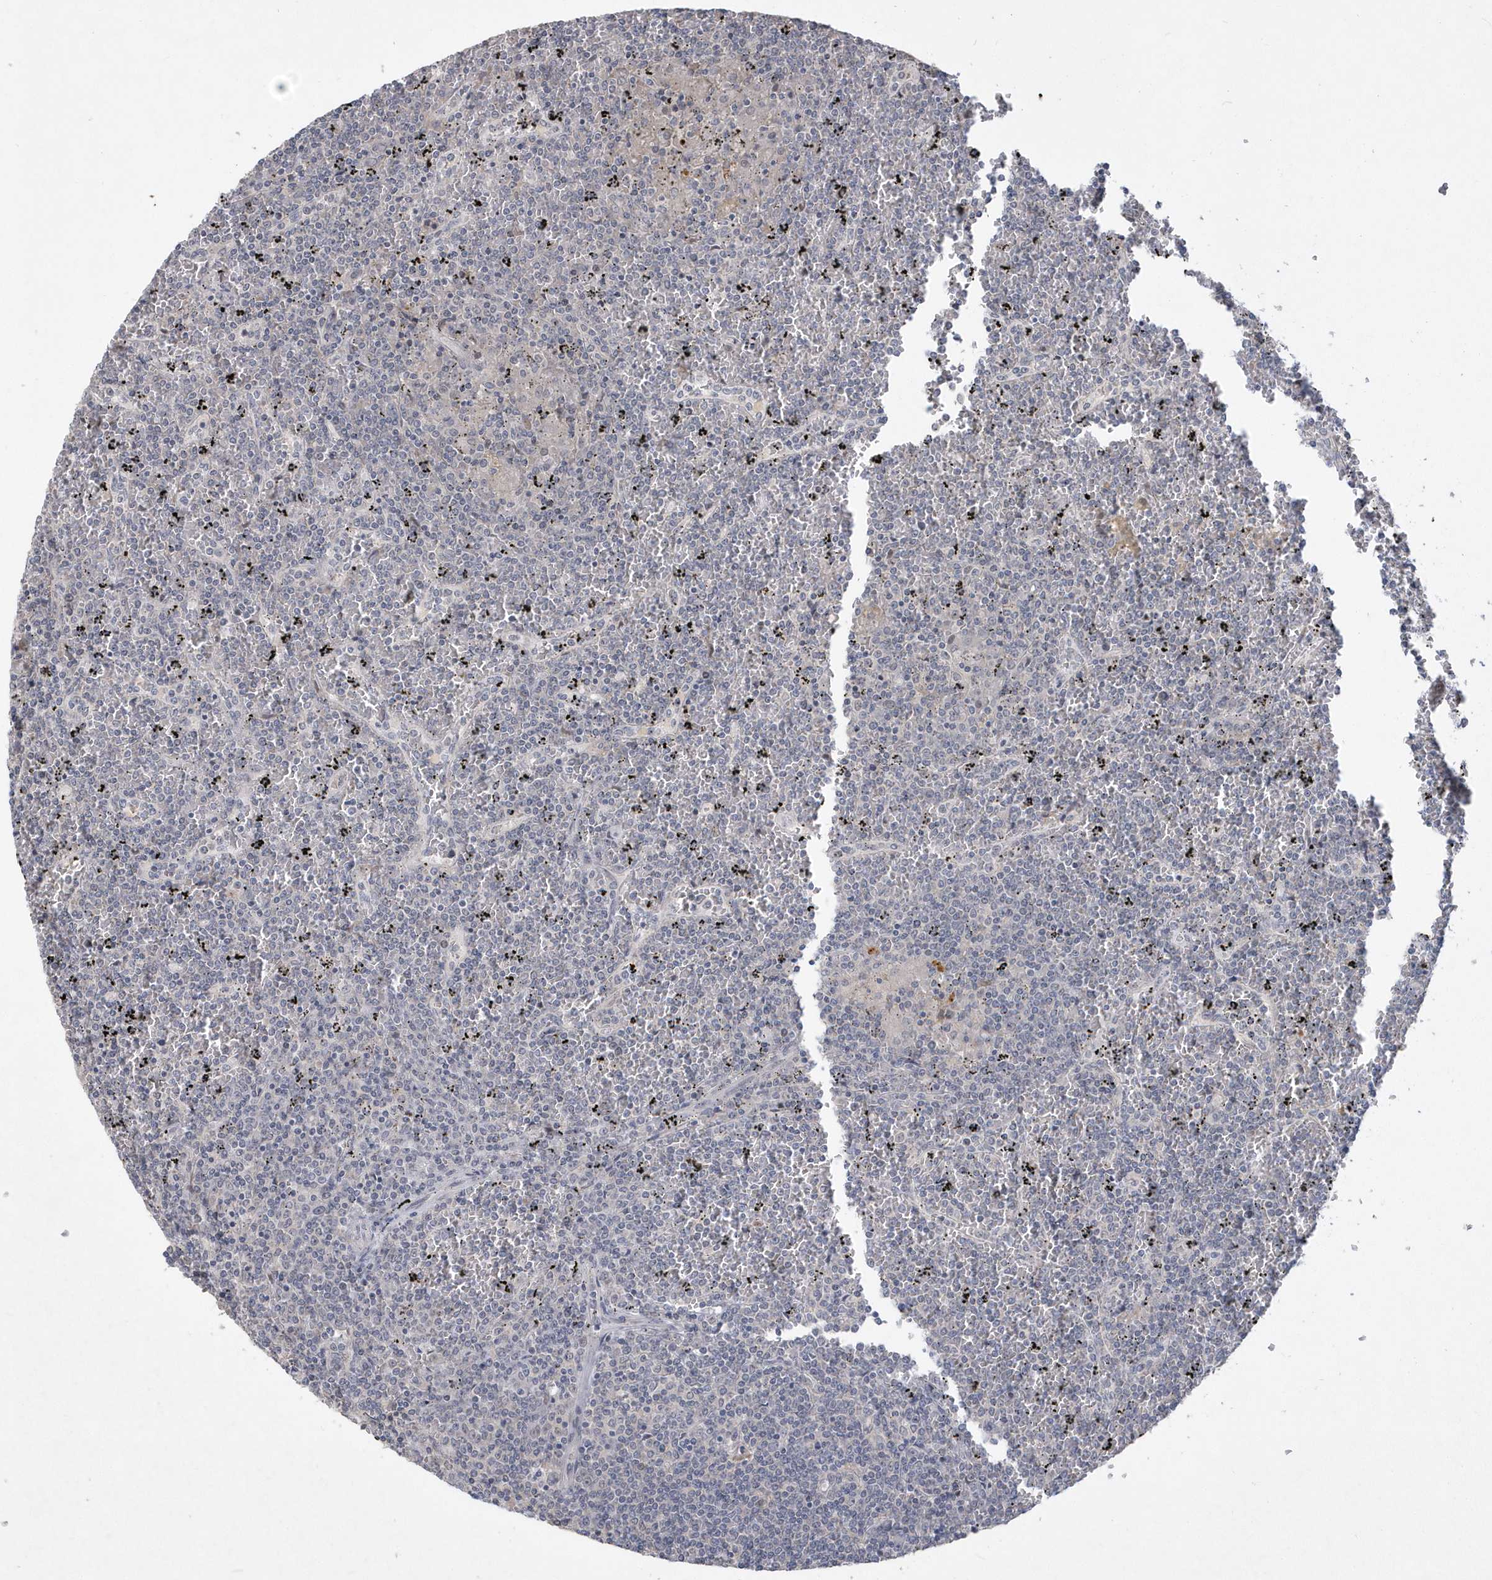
{"staining": {"intensity": "negative", "quantity": "none", "location": "none"}, "tissue": "lymphoma", "cell_type": "Tumor cells", "image_type": "cancer", "snomed": [{"axis": "morphology", "description": "Malignant lymphoma, non-Hodgkin's type, Low grade"}, {"axis": "topography", "description": "Spleen"}], "caption": "Protein analysis of lymphoma shows no significant staining in tumor cells.", "gene": "TSPEAR", "patient": {"sex": "female", "age": 19}}